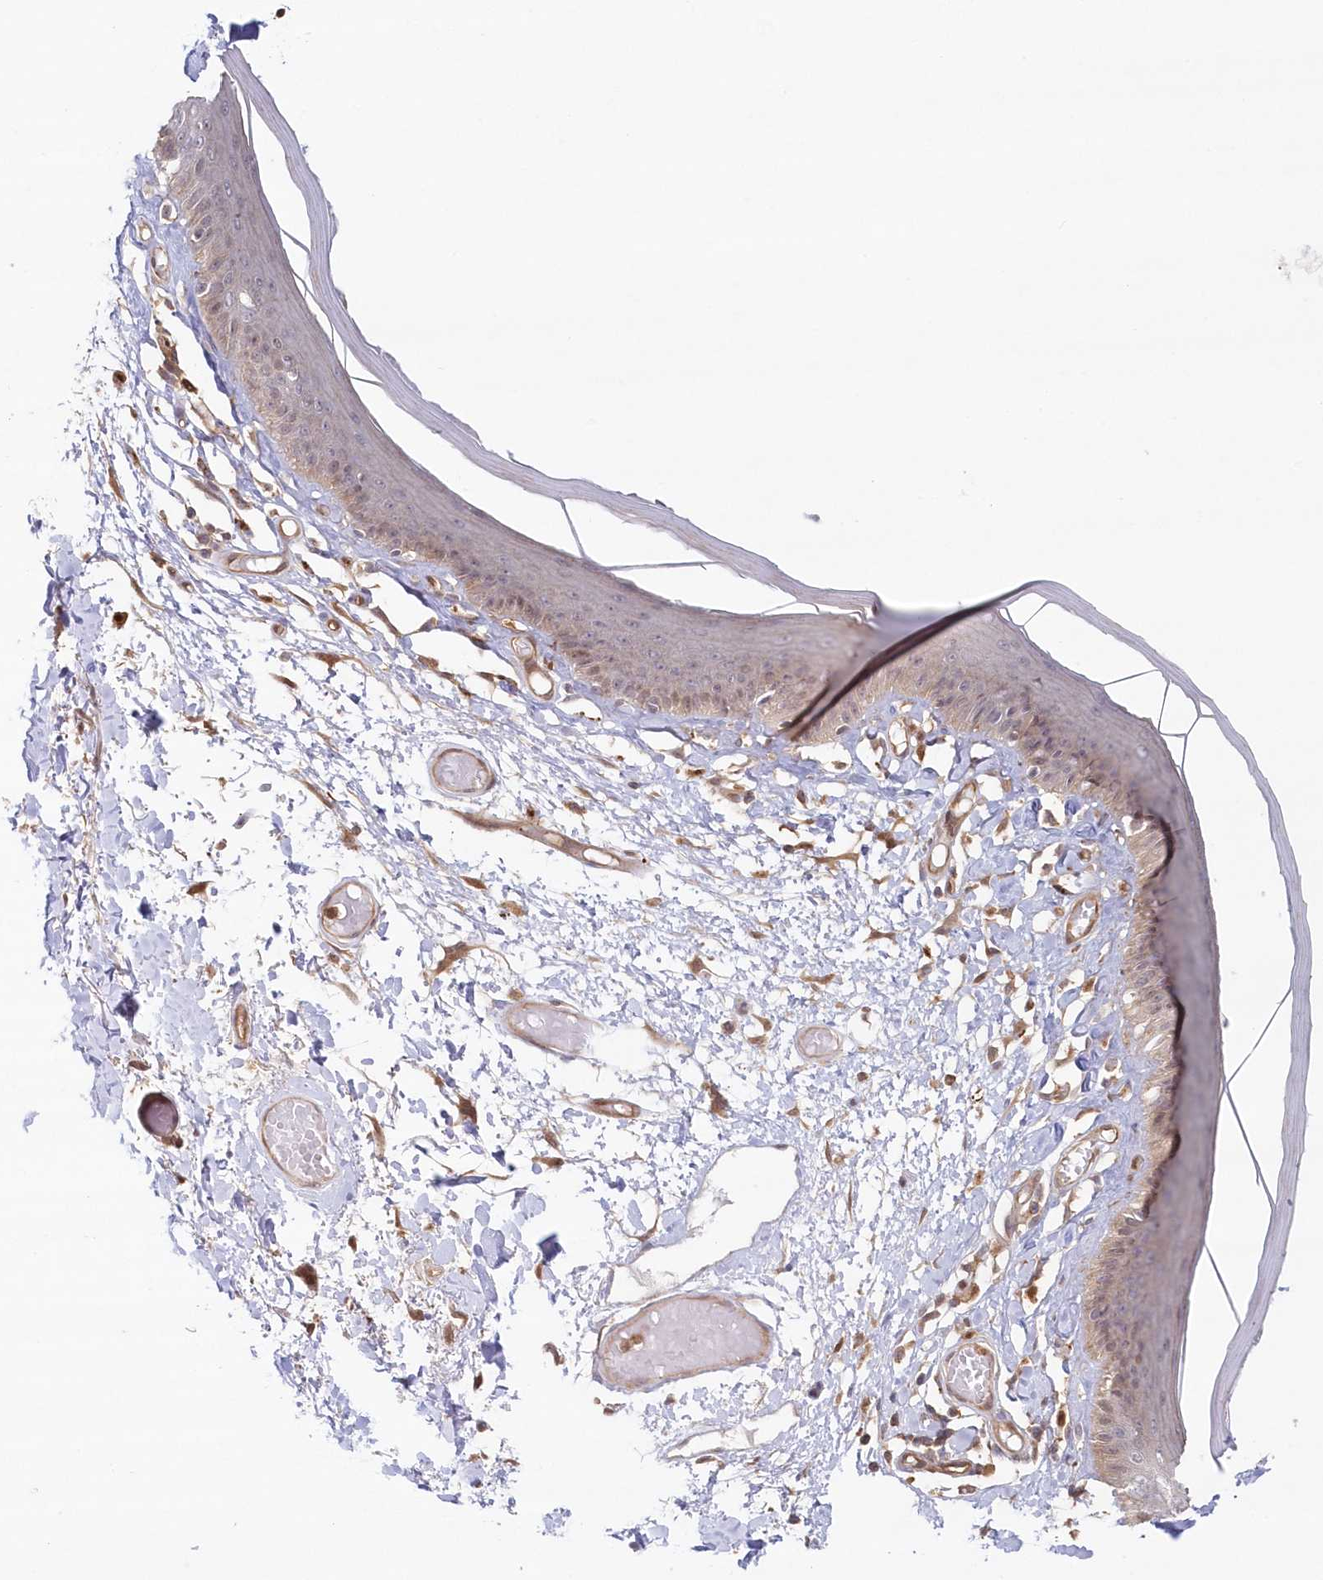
{"staining": {"intensity": "moderate", "quantity": "<25%", "location": "cytoplasmic/membranous"}, "tissue": "skin", "cell_type": "Epidermal cells", "image_type": "normal", "snomed": [{"axis": "morphology", "description": "Normal tissue, NOS"}, {"axis": "topography", "description": "Vulva"}], "caption": "This micrograph displays immunohistochemistry (IHC) staining of benign skin, with low moderate cytoplasmic/membranous positivity in approximately <25% of epidermal cells.", "gene": "GBE1", "patient": {"sex": "female", "age": 73}}